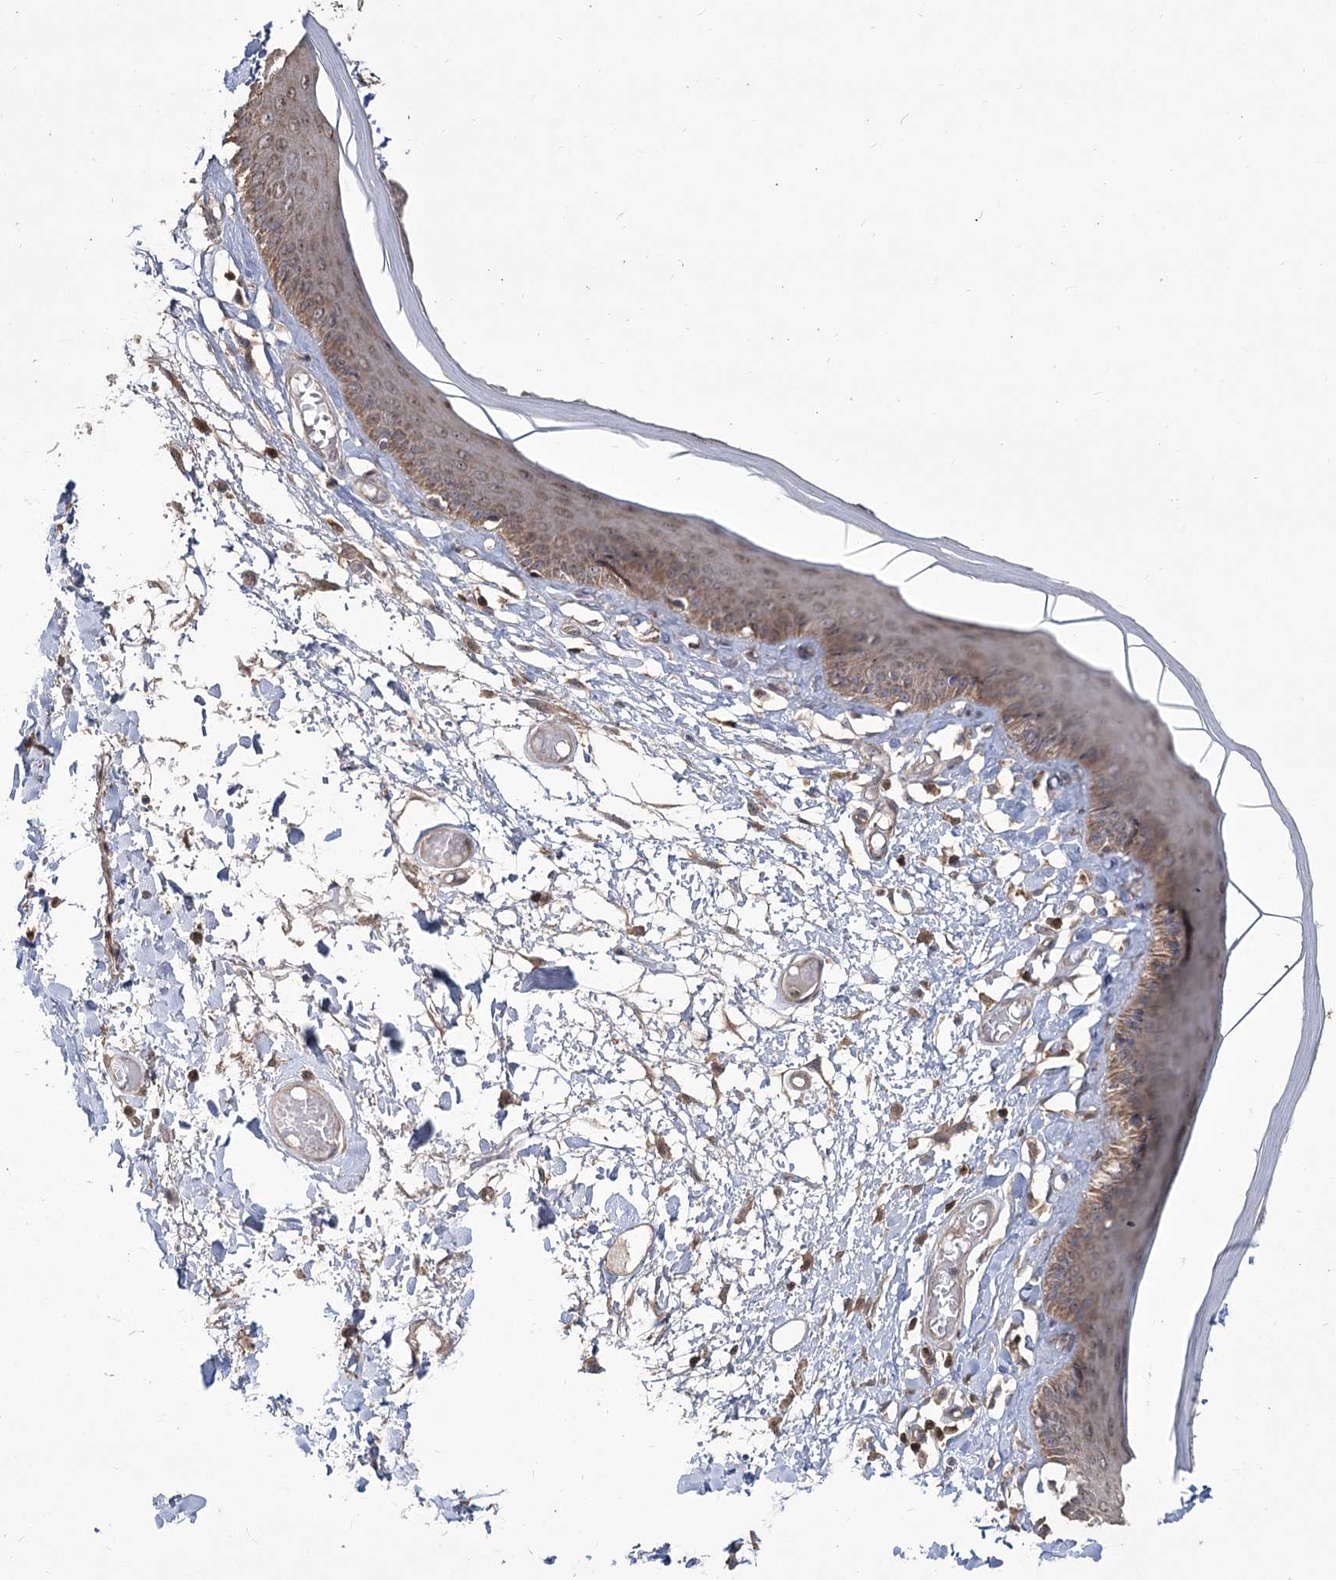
{"staining": {"intensity": "weak", "quantity": "25%-75%", "location": "cytoplasmic/membranous"}, "tissue": "skin", "cell_type": "Epidermal cells", "image_type": "normal", "snomed": [{"axis": "morphology", "description": "Normal tissue, NOS"}, {"axis": "topography", "description": "Vulva"}], "caption": "Brown immunohistochemical staining in benign human skin reveals weak cytoplasmic/membranous positivity in approximately 25%-75% of epidermal cells.", "gene": "STK17B", "patient": {"sex": "female", "age": 73}}